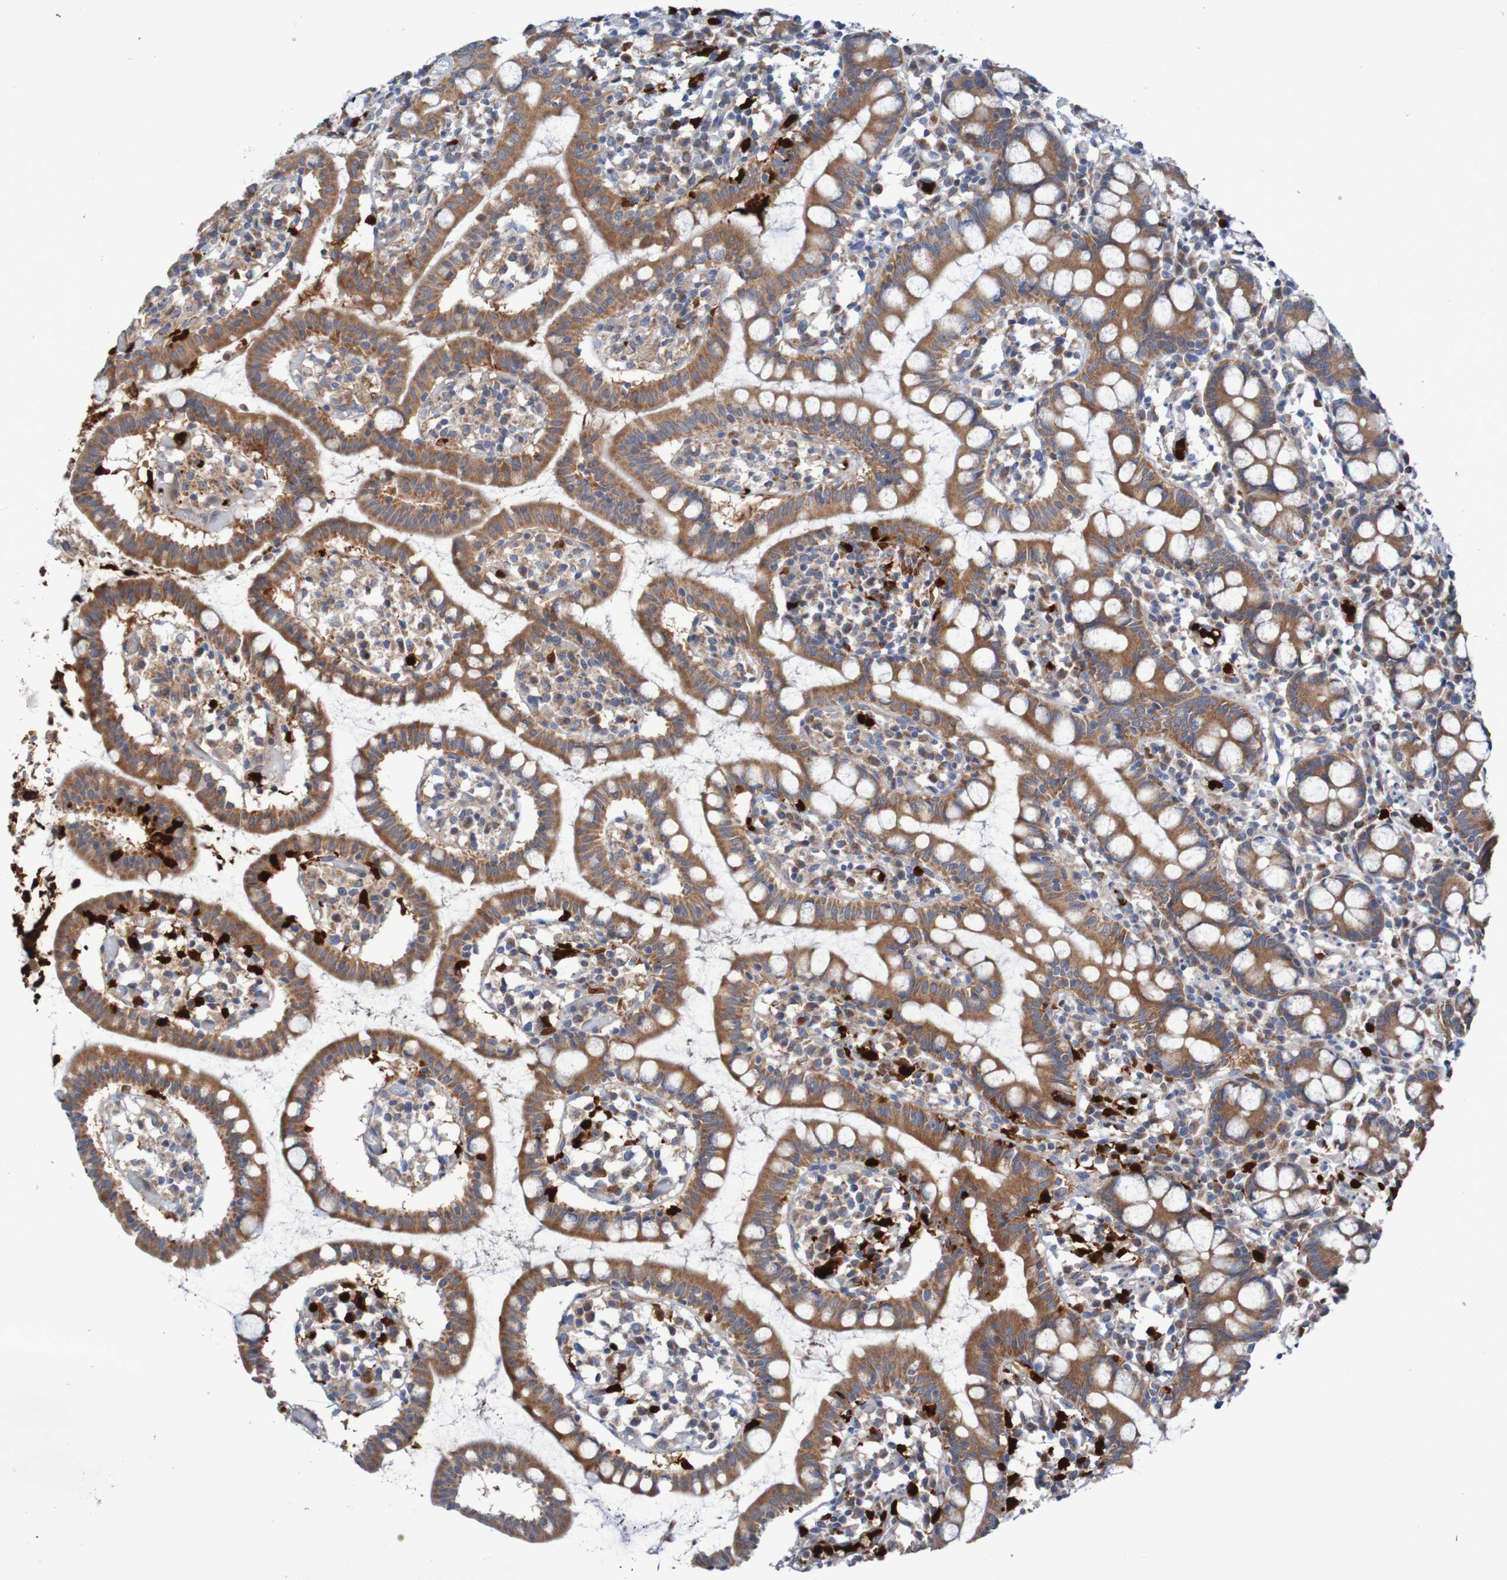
{"staining": {"intensity": "moderate", "quantity": ">75%", "location": "cytoplasmic/membranous"}, "tissue": "small intestine", "cell_type": "Glandular cells", "image_type": "normal", "snomed": [{"axis": "morphology", "description": "Normal tissue, NOS"}, {"axis": "morphology", "description": "Cystadenocarcinoma, serous, Metastatic site"}, {"axis": "topography", "description": "Small intestine"}], "caption": "Immunohistochemistry of unremarkable human small intestine reveals medium levels of moderate cytoplasmic/membranous positivity in approximately >75% of glandular cells. (Brightfield microscopy of DAB IHC at high magnification).", "gene": "PARP4", "patient": {"sex": "female", "age": 61}}